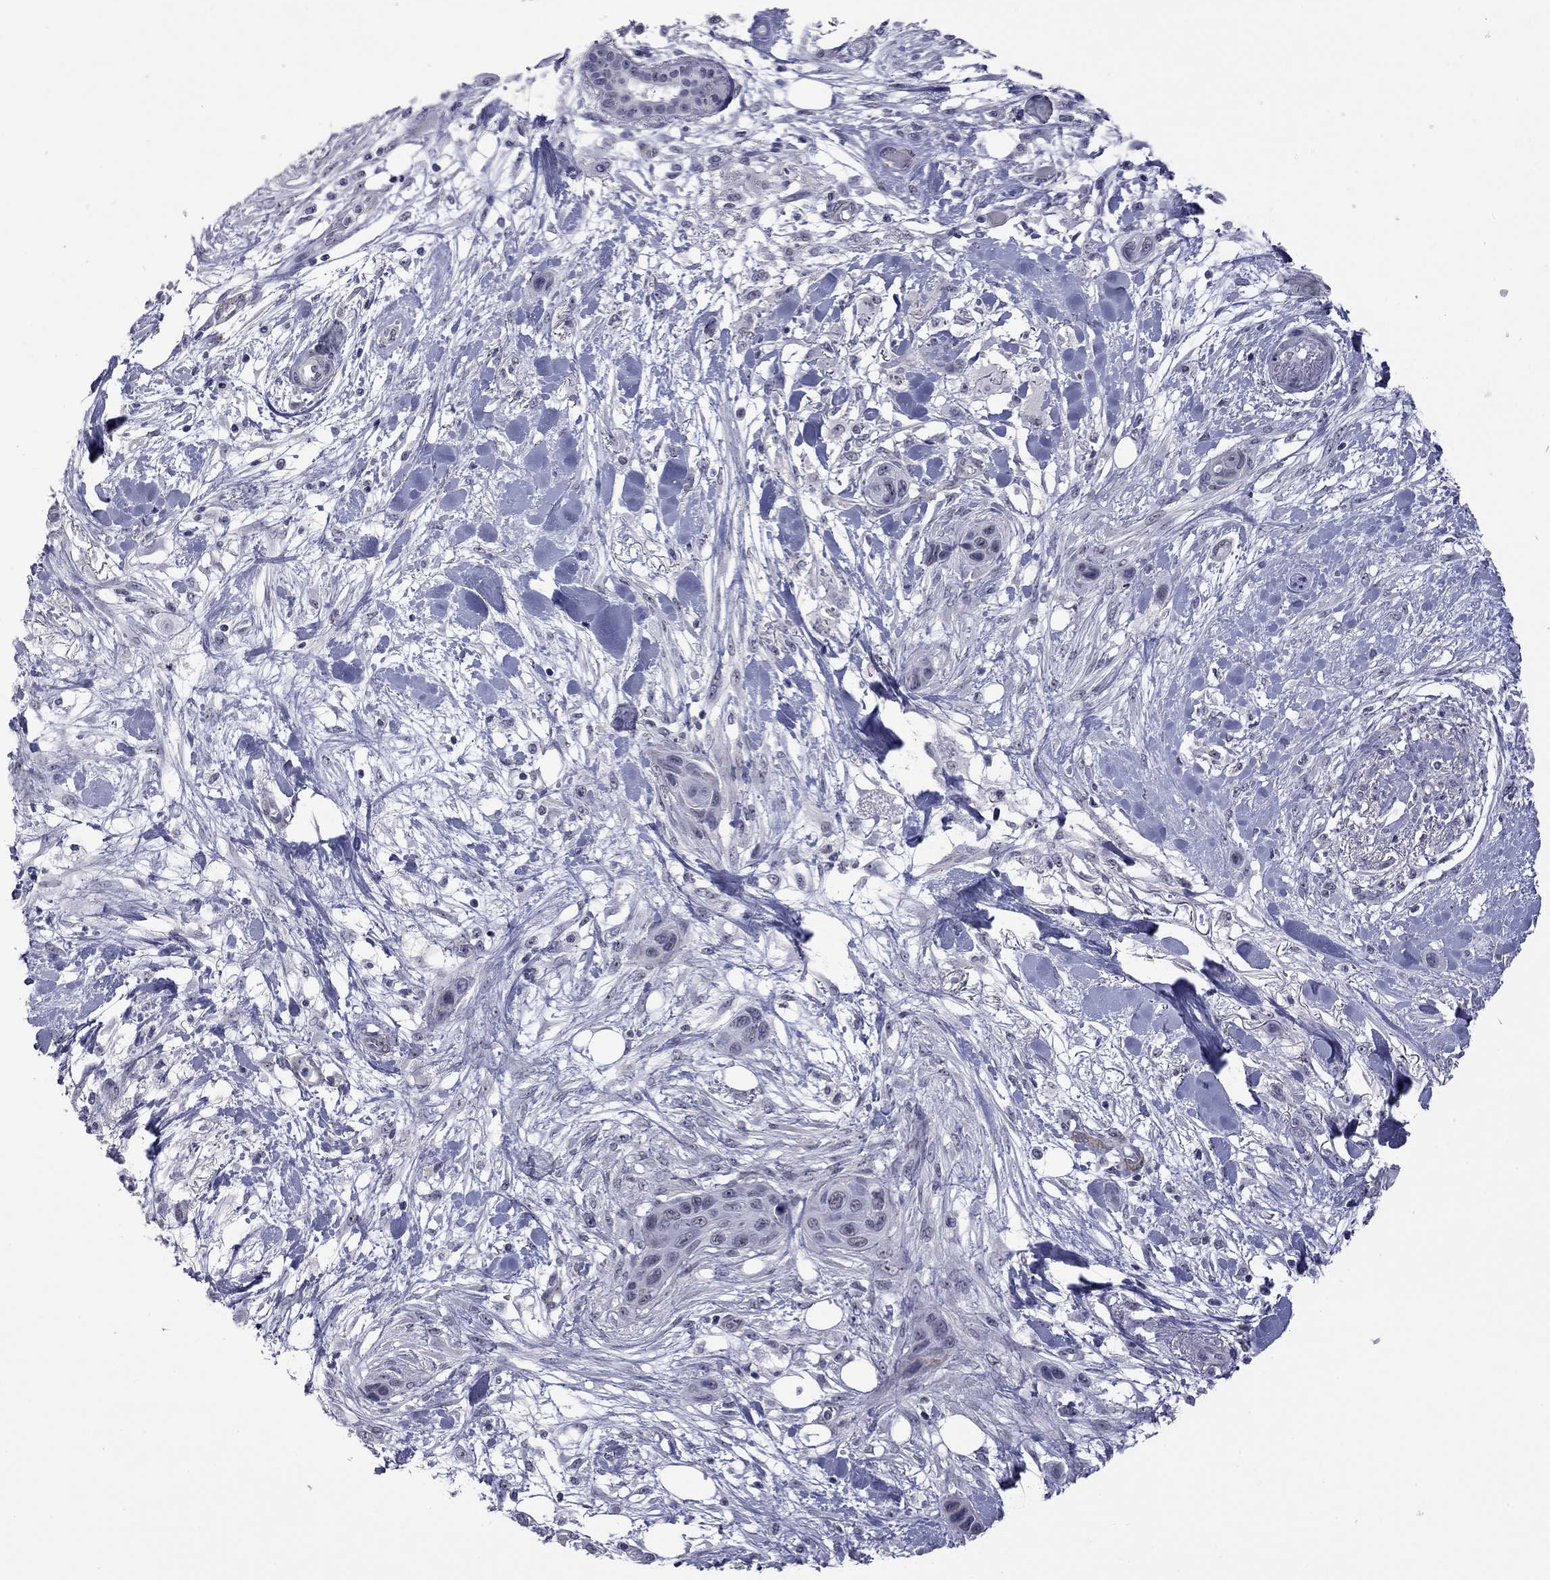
{"staining": {"intensity": "negative", "quantity": "none", "location": "none"}, "tissue": "skin cancer", "cell_type": "Tumor cells", "image_type": "cancer", "snomed": [{"axis": "morphology", "description": "Squamous cell carcinoma, NOS"}, {"axis": "topography", "description": "Skin"}], "caption": "This is an IHC photomicrograph of human skin cancer. There is no positivity in tumor cells.", "gene": "GSG1L", "patient": {"sex": "male", "age": 79}}